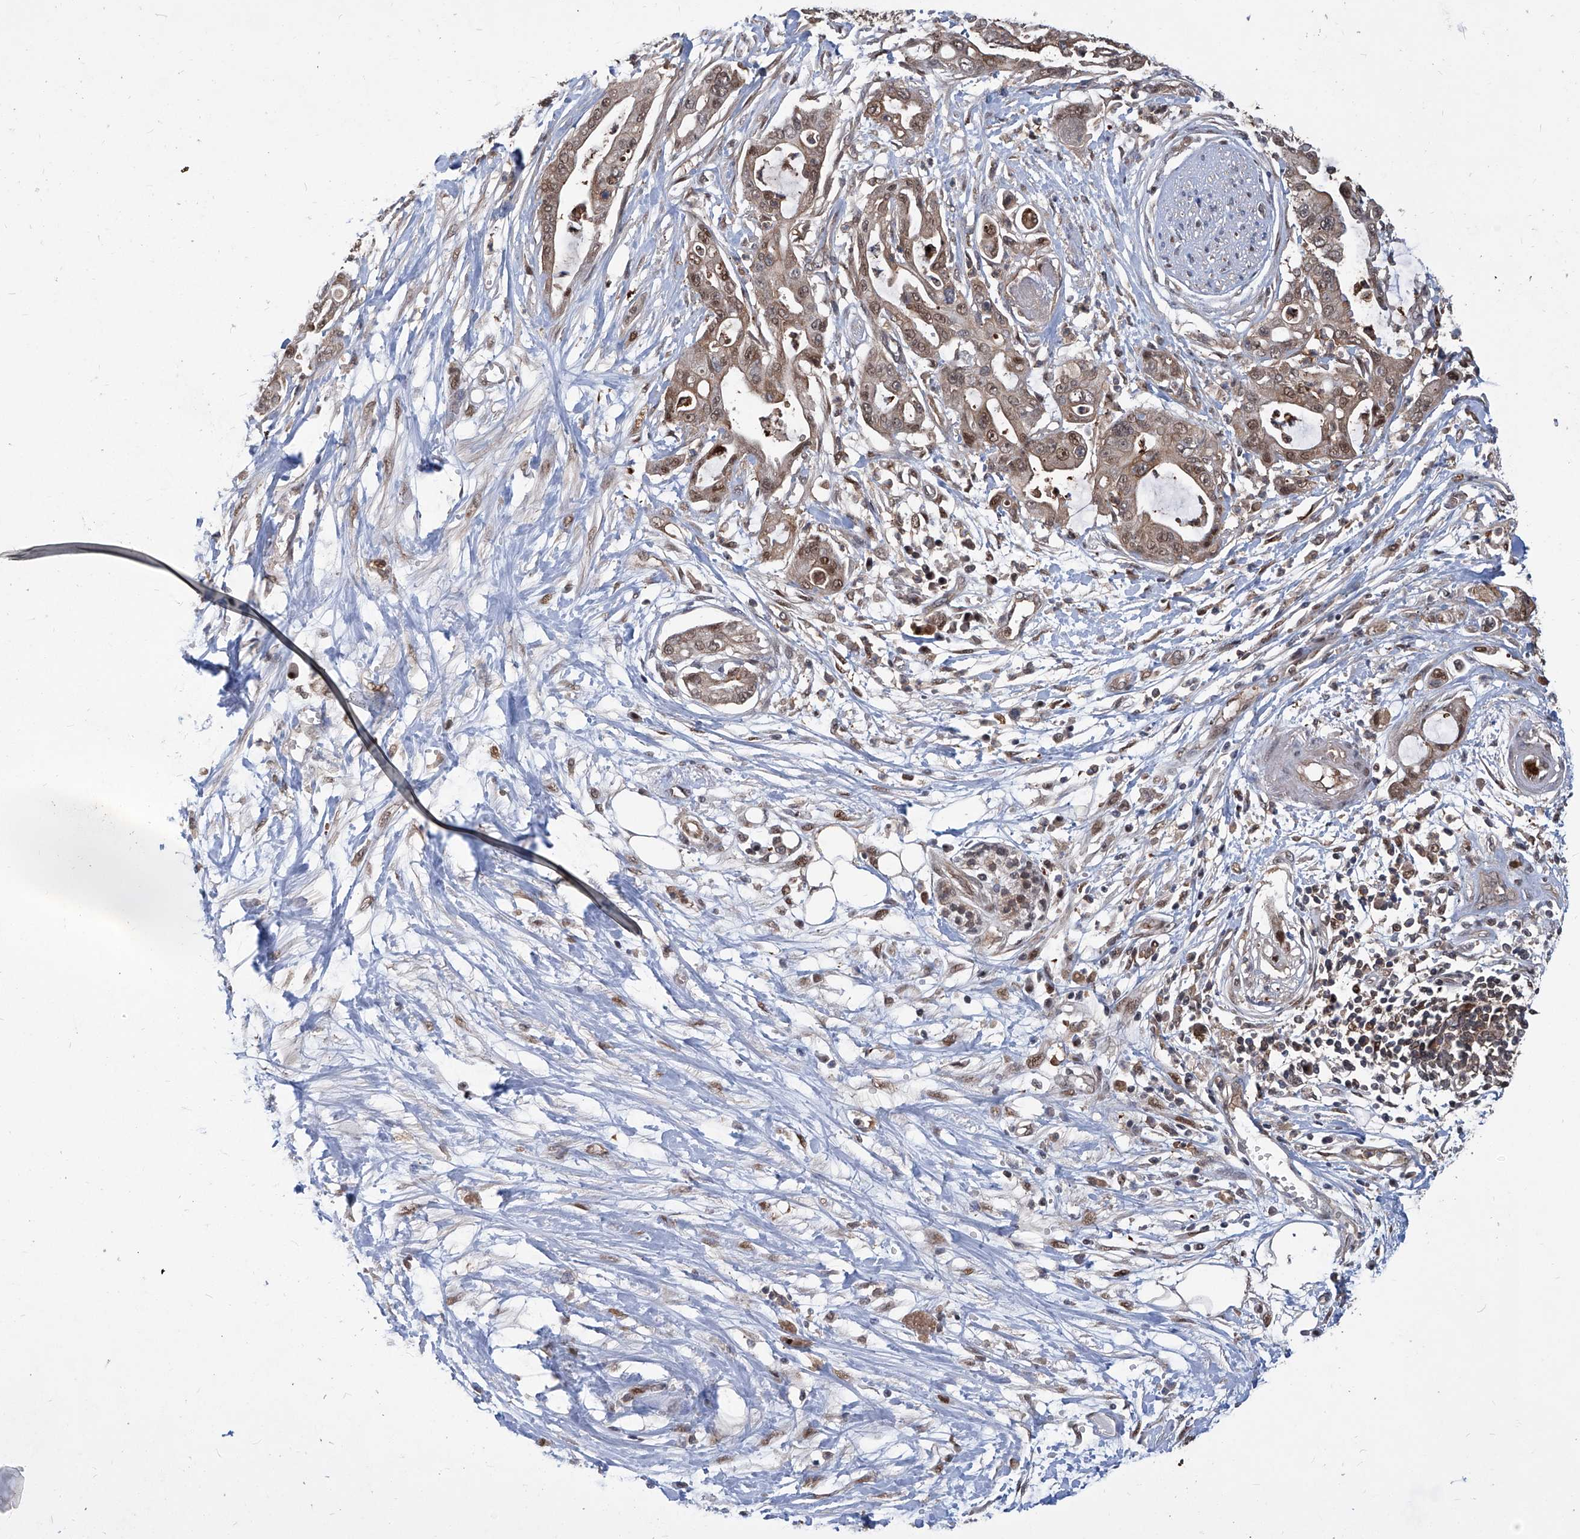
{"staining": {"intensity": "moderate", "quantity": "<25%", "location": "cytoplasmic/membranous,nuclear"}, "tissue": "pancreatic cancer", "cell_type": "Tumor cells", "image_type": "cancer", "snomed": [{"axis": "morphology", "description": "Adenocarcinoma, NOS"}, {"axis": "topography", "description": "Pancreas"}], "caption": "Pancreatic cancer (adenocarcinoma) was stained to show a protein in brown. There is low levels of moderate cytoplasmic/membranous and nuclear expression in approximately <25% of tumor cells.", "gene": "PSMB1", "patient": {"sex": "male", "age": 68}}